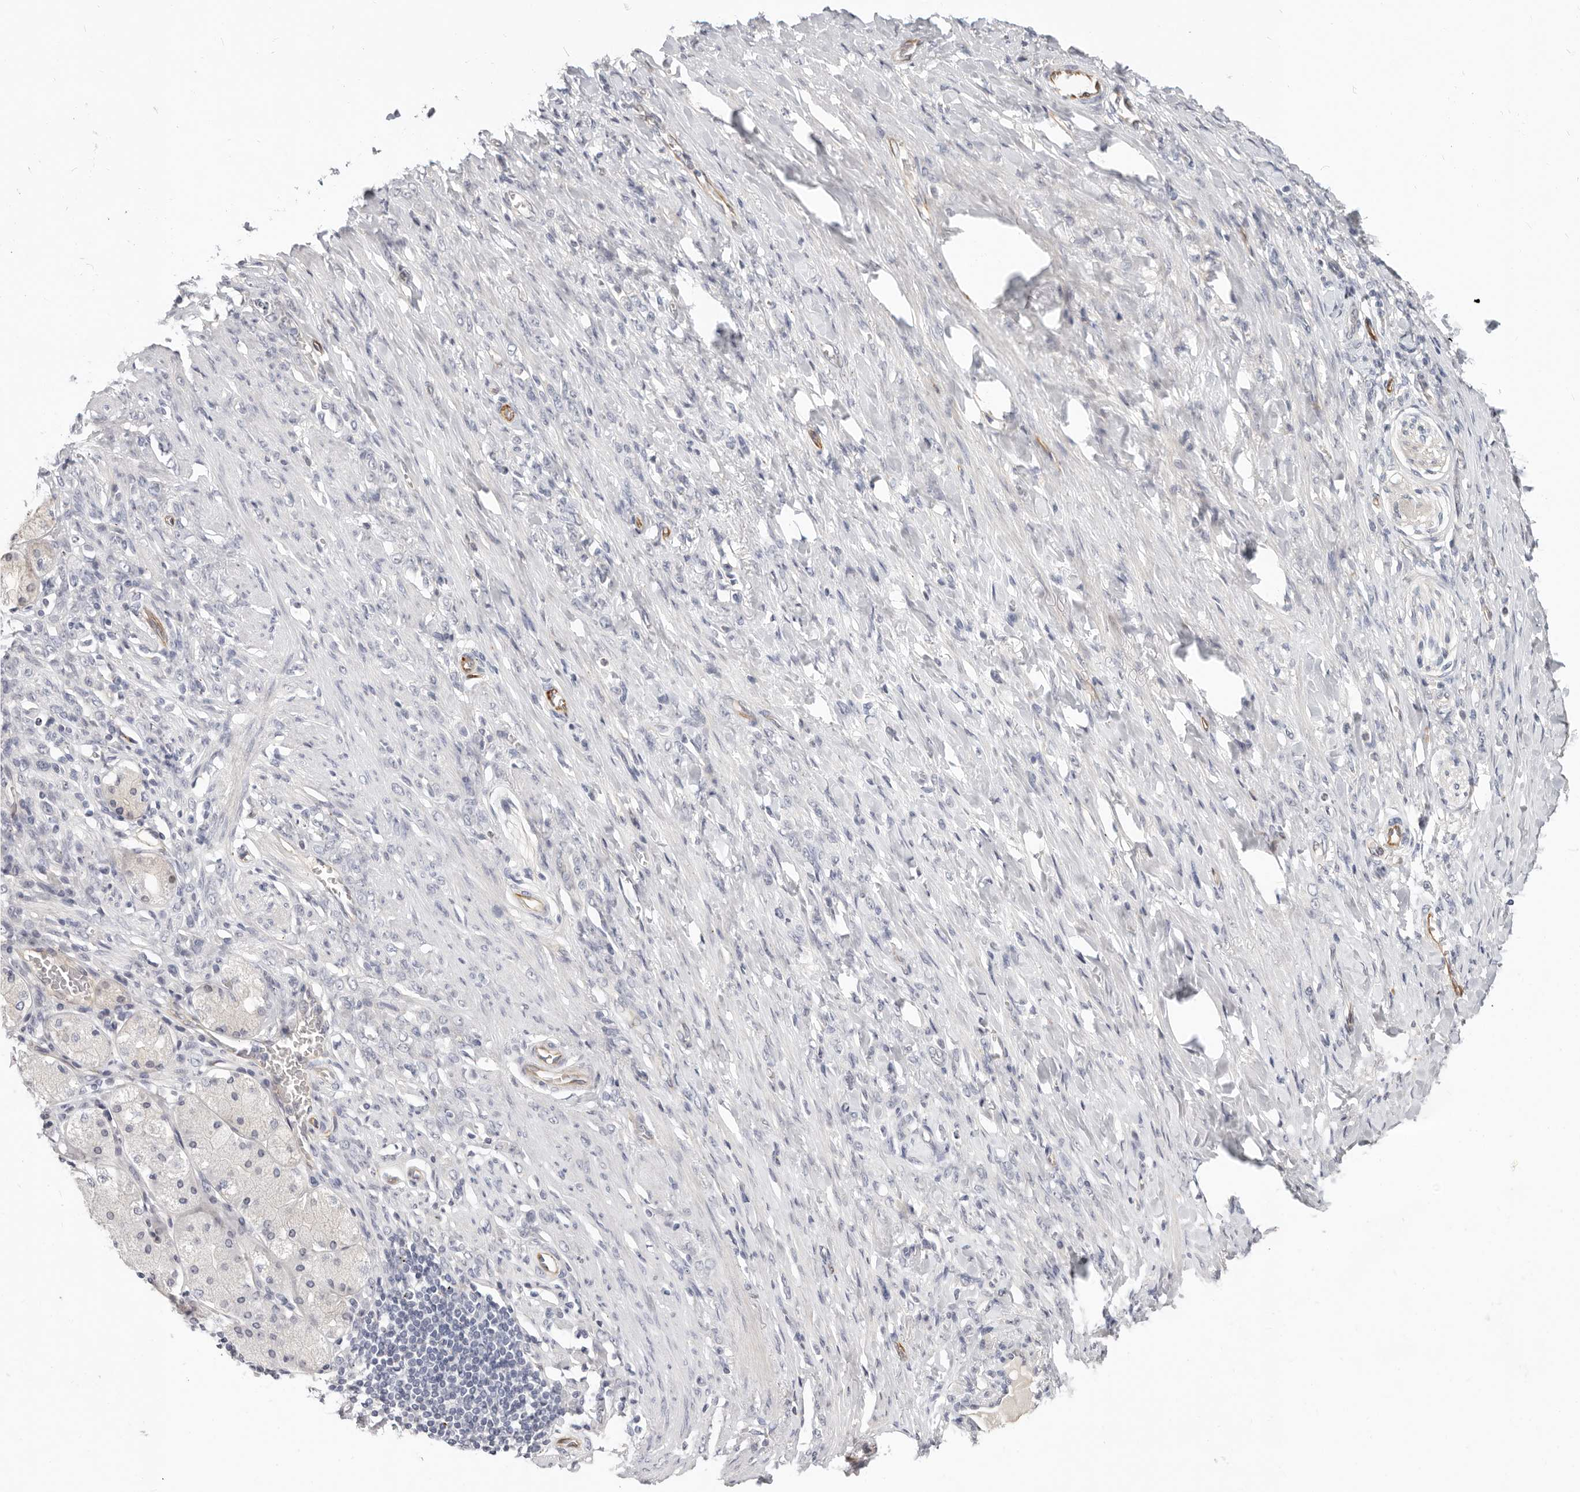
{"staining": {"intensity": "negative", "quantity": "none", "location": "none"}, "tissue": "stomach cancer", "cell_type": "Tumor cells", "image_type": "cancer", "snomed": [{"axis": "morphology", "description": "Normal tissue, NOS"}, {"axis": "morphology", "description": "Adenocarcinoma, NOS"}, {"axis": "topography", "description": "Stomach"}], "caption": "Tumor cells are negative for brown protein staining in adenocarcinoma (stomach). (Immunohistochemistry, brightfield microscopy, high magnification).", "gene": "ZRANB1", "patient": {"sex": "male", "age": 82}}